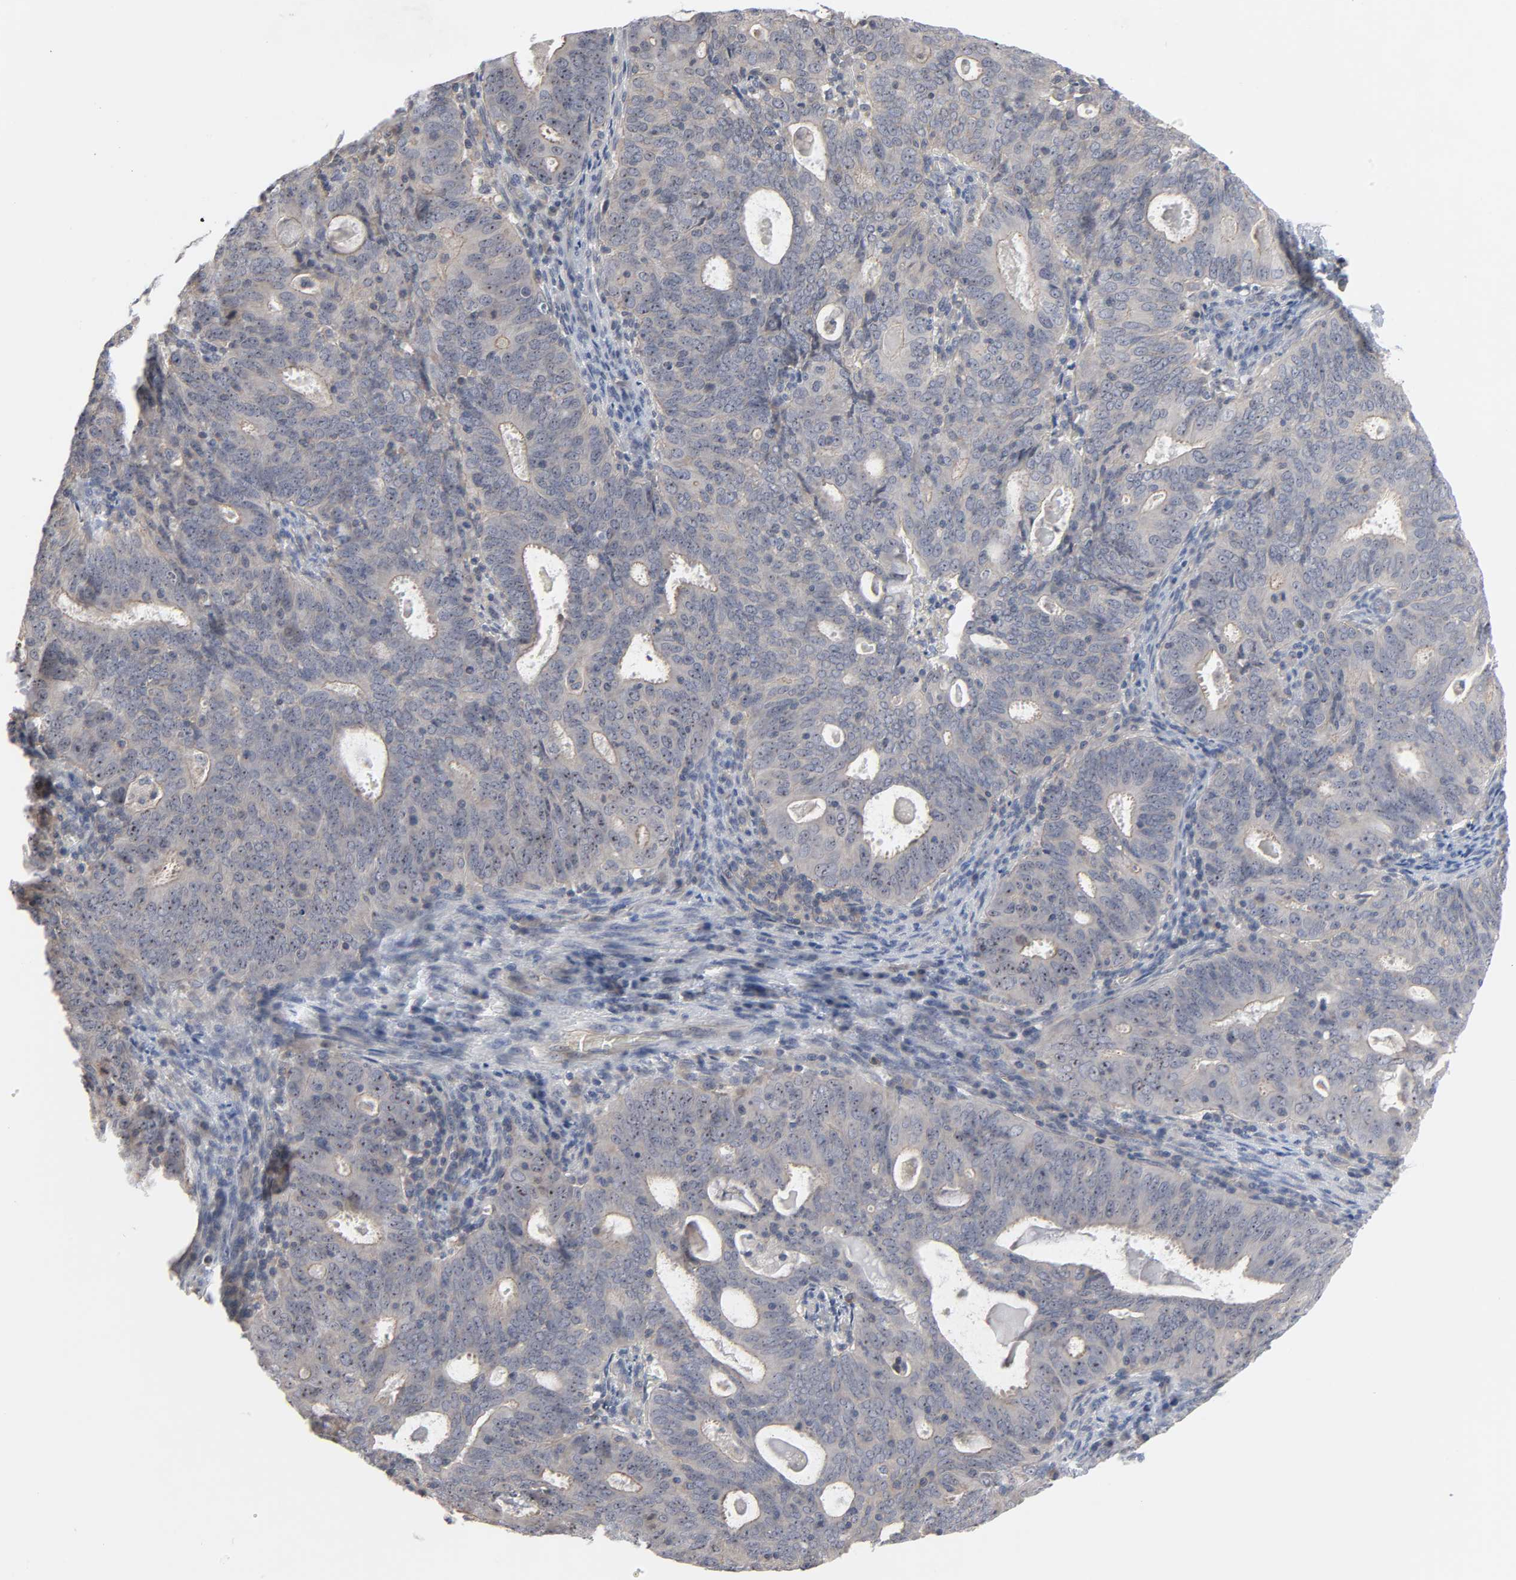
{"staining": {"intensity": "weak", "quantity": "25%-75%", "location": "cytoplasmic/membranous,nuclear"}, "tissue": "cervical cancer", "cell_type": "Tumor cells", "image_type": "cancer", "snomed": [{"axis": "morphology", "description": "Adenocarcinoma, NOS"}, {"axis": "topography", "description": "Cervix"}], "caption": "DAB (3,3'-diaminobenzidine) immunohistochemical staining of cervical cancer (adenocarcinoma) reveals weak cytoplasmic/membranous and nuclear protein staining in approximately 25%-75% of tumor cells.", "gene": "DDX10", "patient": {"sex": "female", "age": 44}}